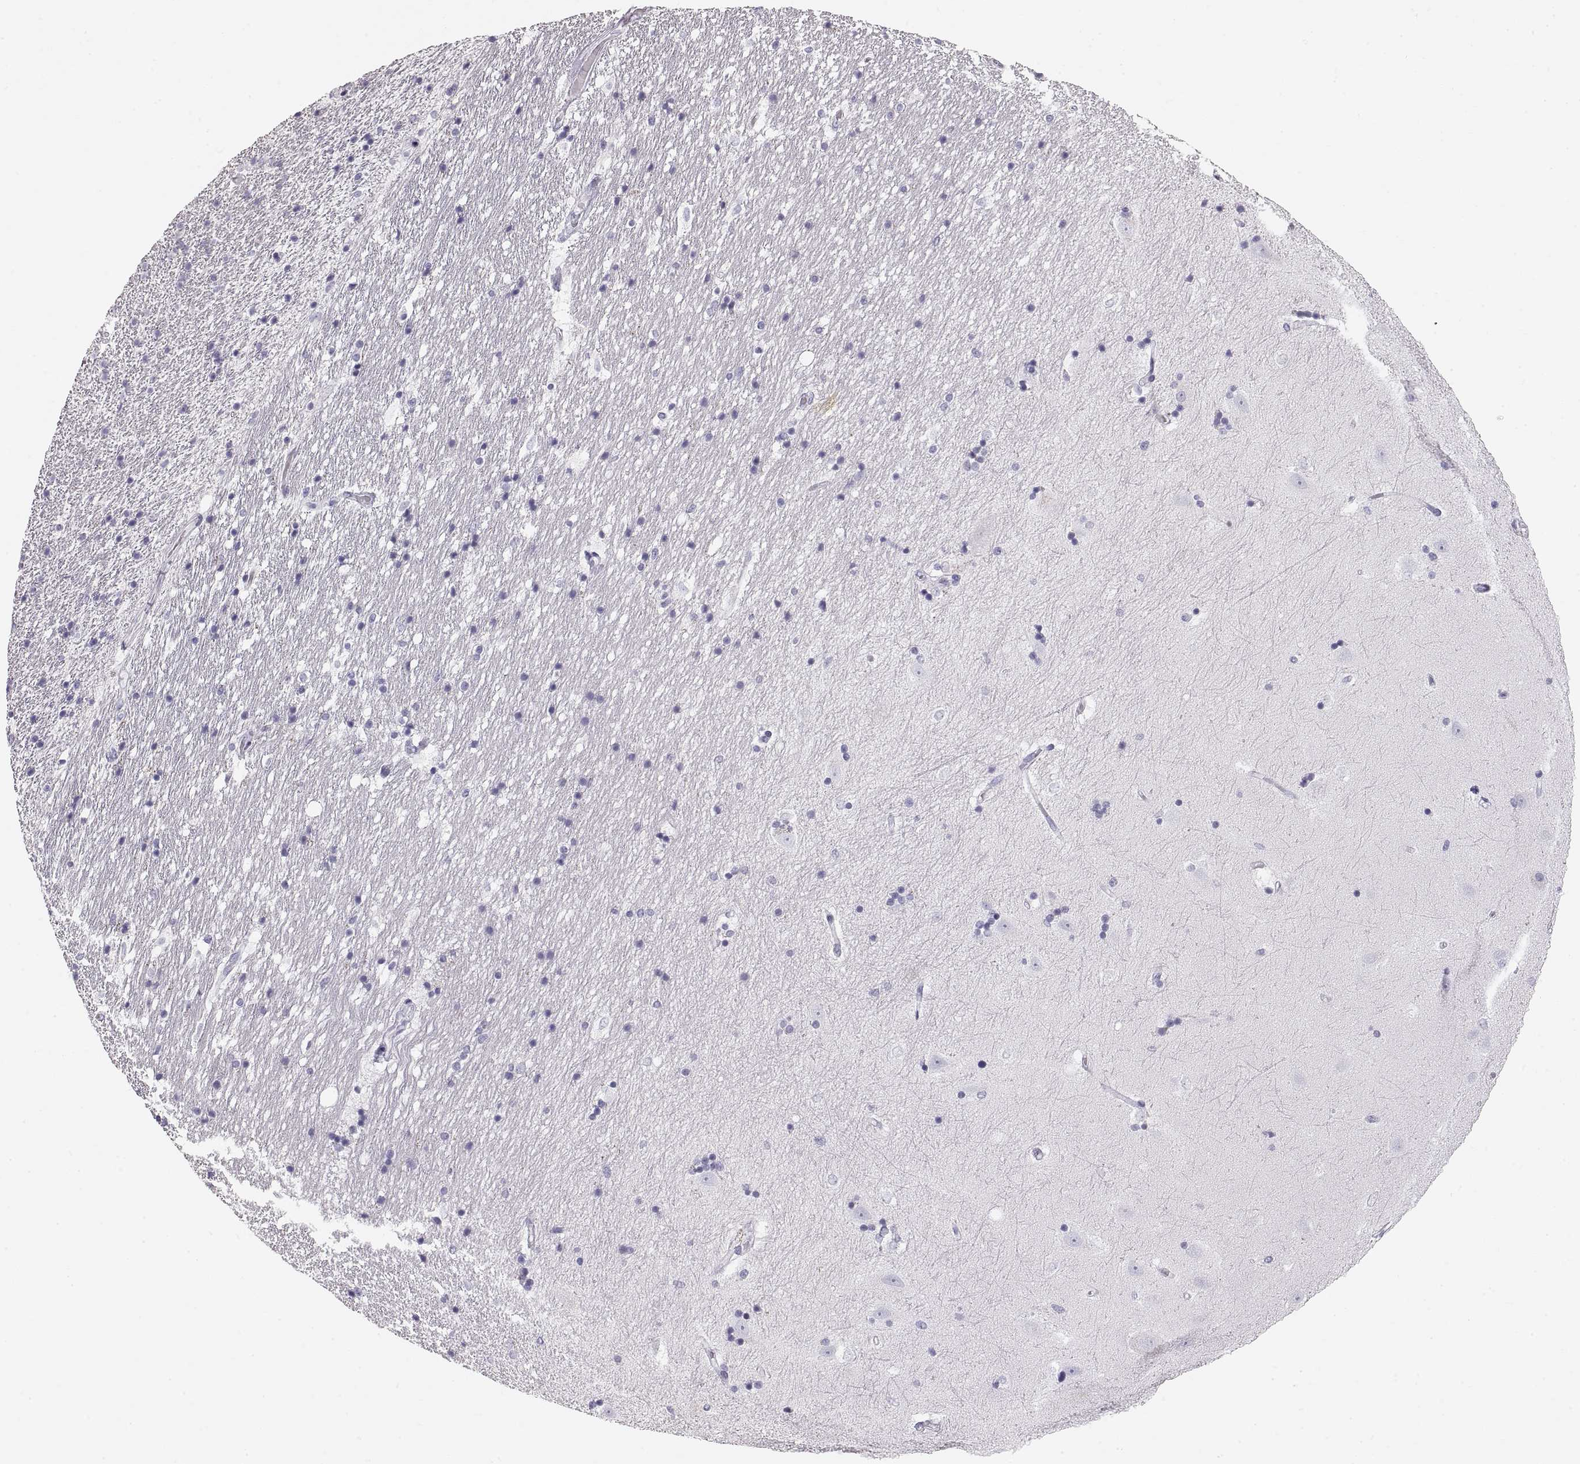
{"staining": {"intensity": "negative", "quantity": "none", "location": "none"}, "tissue": "hippocampus", "cell_type": "Glial cells", "image_type": "normal", "snomed": [{"axis": "morphology", "description": "Normal tissue, NOS"}, {"axis": "topography", "description": "Hippocampus"}], "caption": "Protein analysis of normal hippocampus reveals no significant staining in glial cells.", "gene": "CRYAA", "patient": {"sex": "male", "age": 49}}